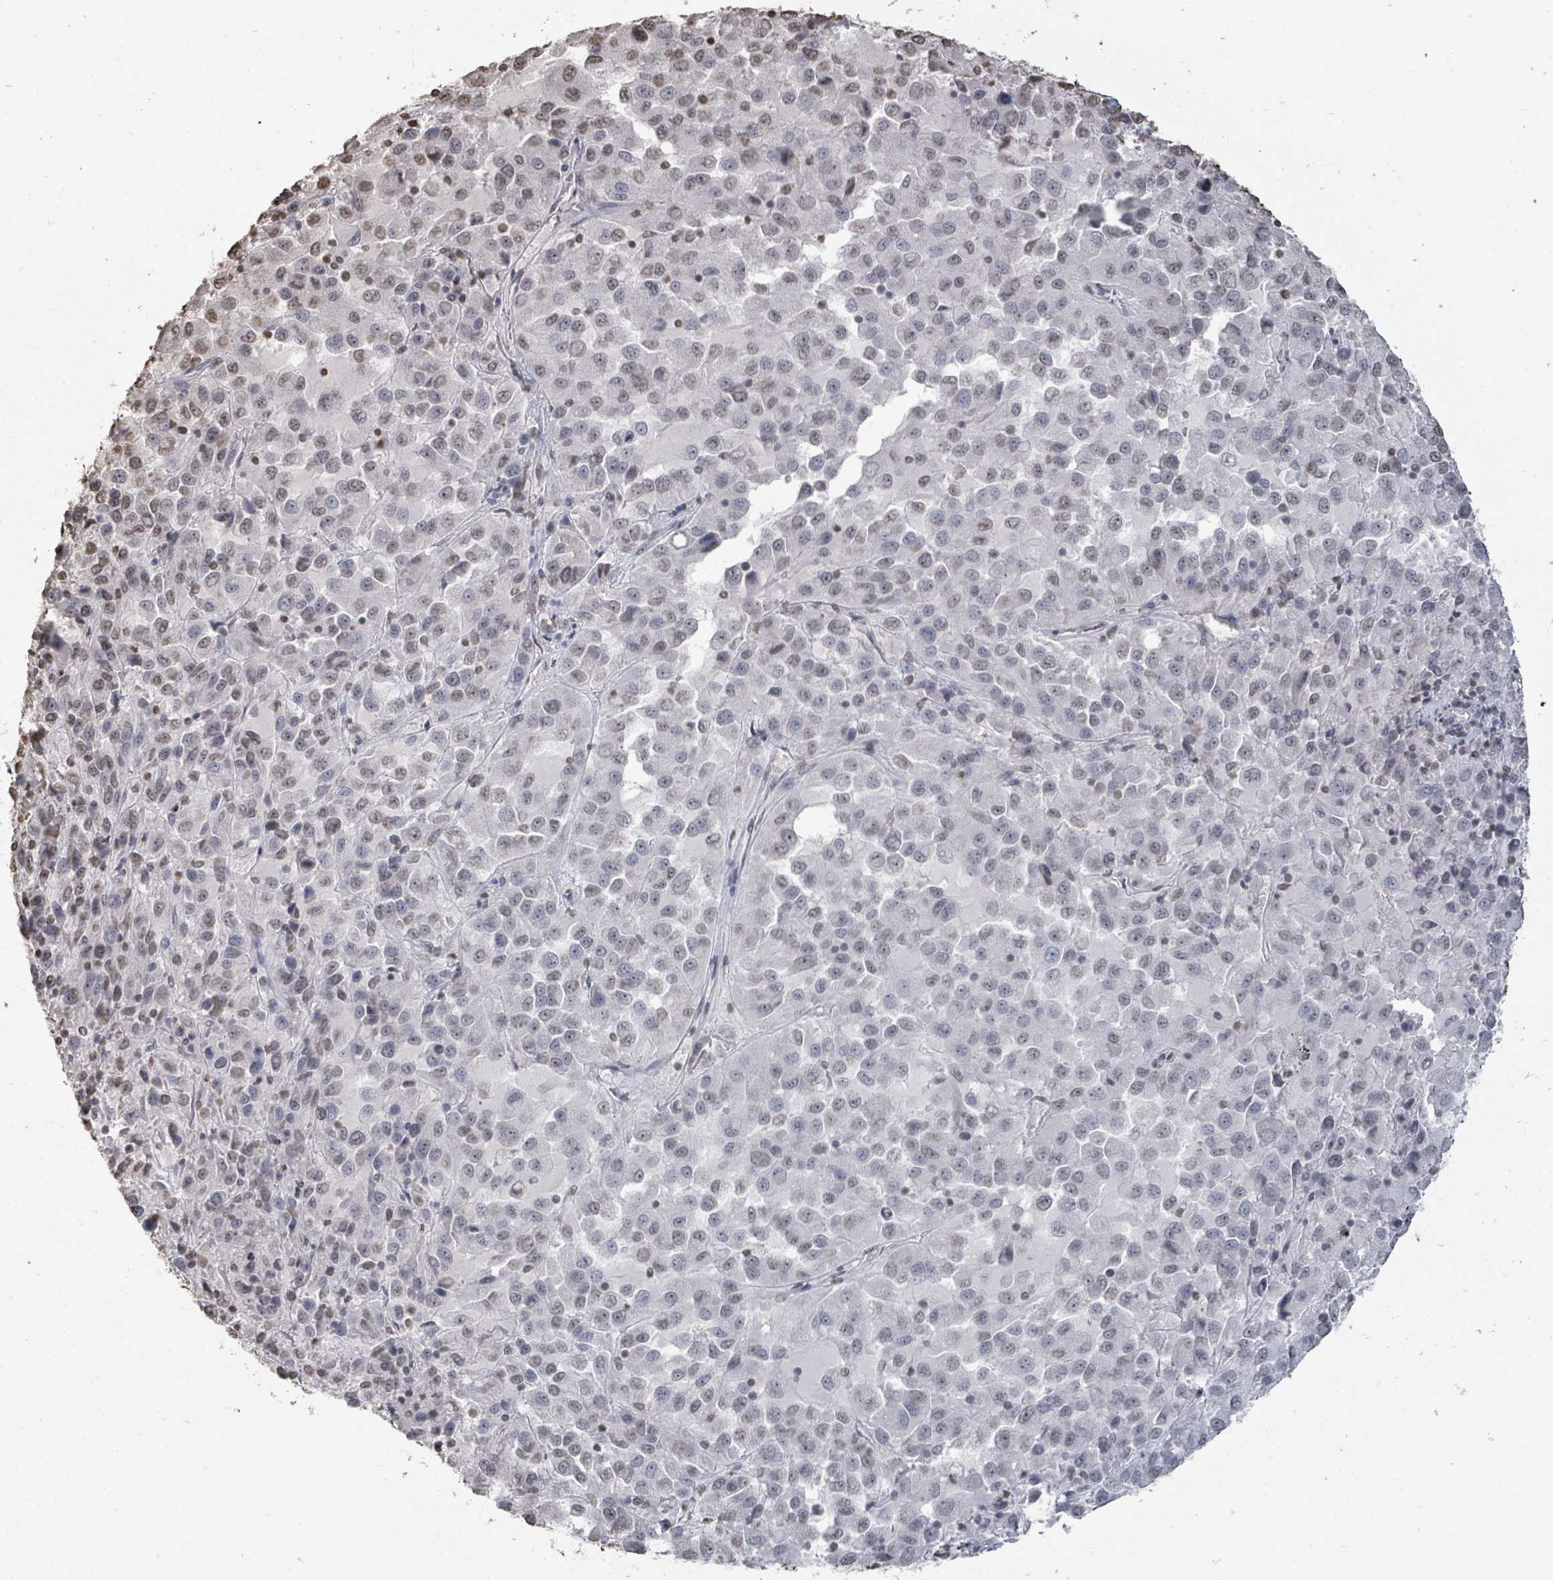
{"staining": {"intensity": "weak", "quantity": "<25%", "location": "nuclear"}, "tissue": "melanoma", "cell_type": "Tumor cells", "image_type": "cancer", "snomed": [{"axis": "morphology", "description": "Malignant melanoma, Metastatic site"}, {"axis": "topography", "description": "Lung"}], "caption": "High power microscopy image of an IHC micrograph of melanoma, revealing no significant staining in tumor cells. Brightfield microscopy of immunohistochemistry stained with DAB (3,3'-diaminobenzidine) (brown) and hematoxylin (blue), captured at high magnification.", "gene": "MRPS12", "patient": {"sex": "male", "age": 64}}